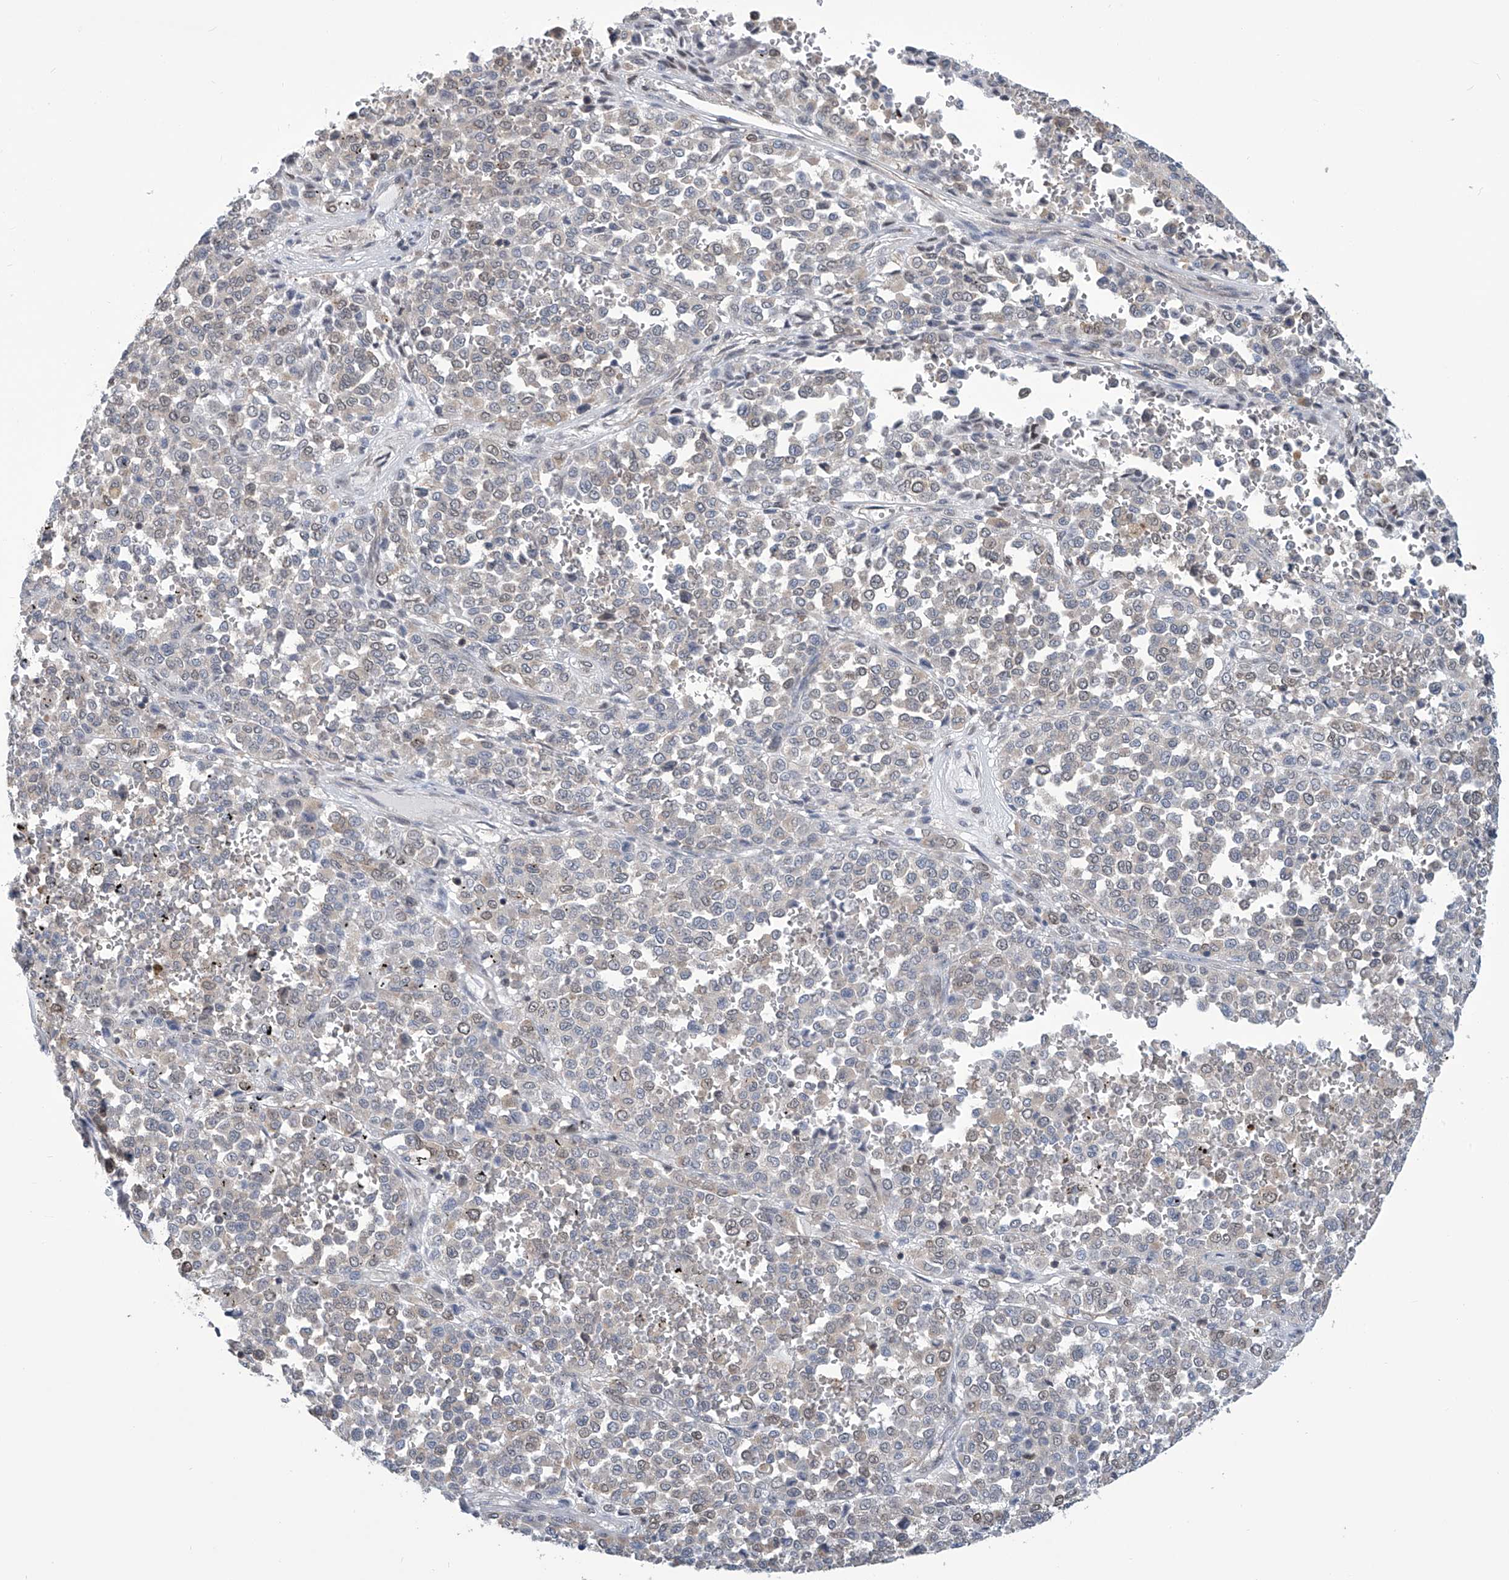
{"staining": {"intensity": "weak", "quantity": "<25%", "location": "nuclear"}, "tissue": "melanoma", "cell_type": "Tumor cells", "image_type": "cancer", "snomed": [{"axis": "morphology", "description": "Malignant melanoma, Metastatic site"}, {"axis": "topography", "description": "Pancreas"}], "caption": "The image reveals no staining of tumor cells in melanoma. The staining was performed using DAB to visualize the protein expression in brown, while the nuclei were stained in blue with hematoxylin (Magnification: 20x).", "gene": "SREBF2", "patient": {"sex": "female", "age": 30}}